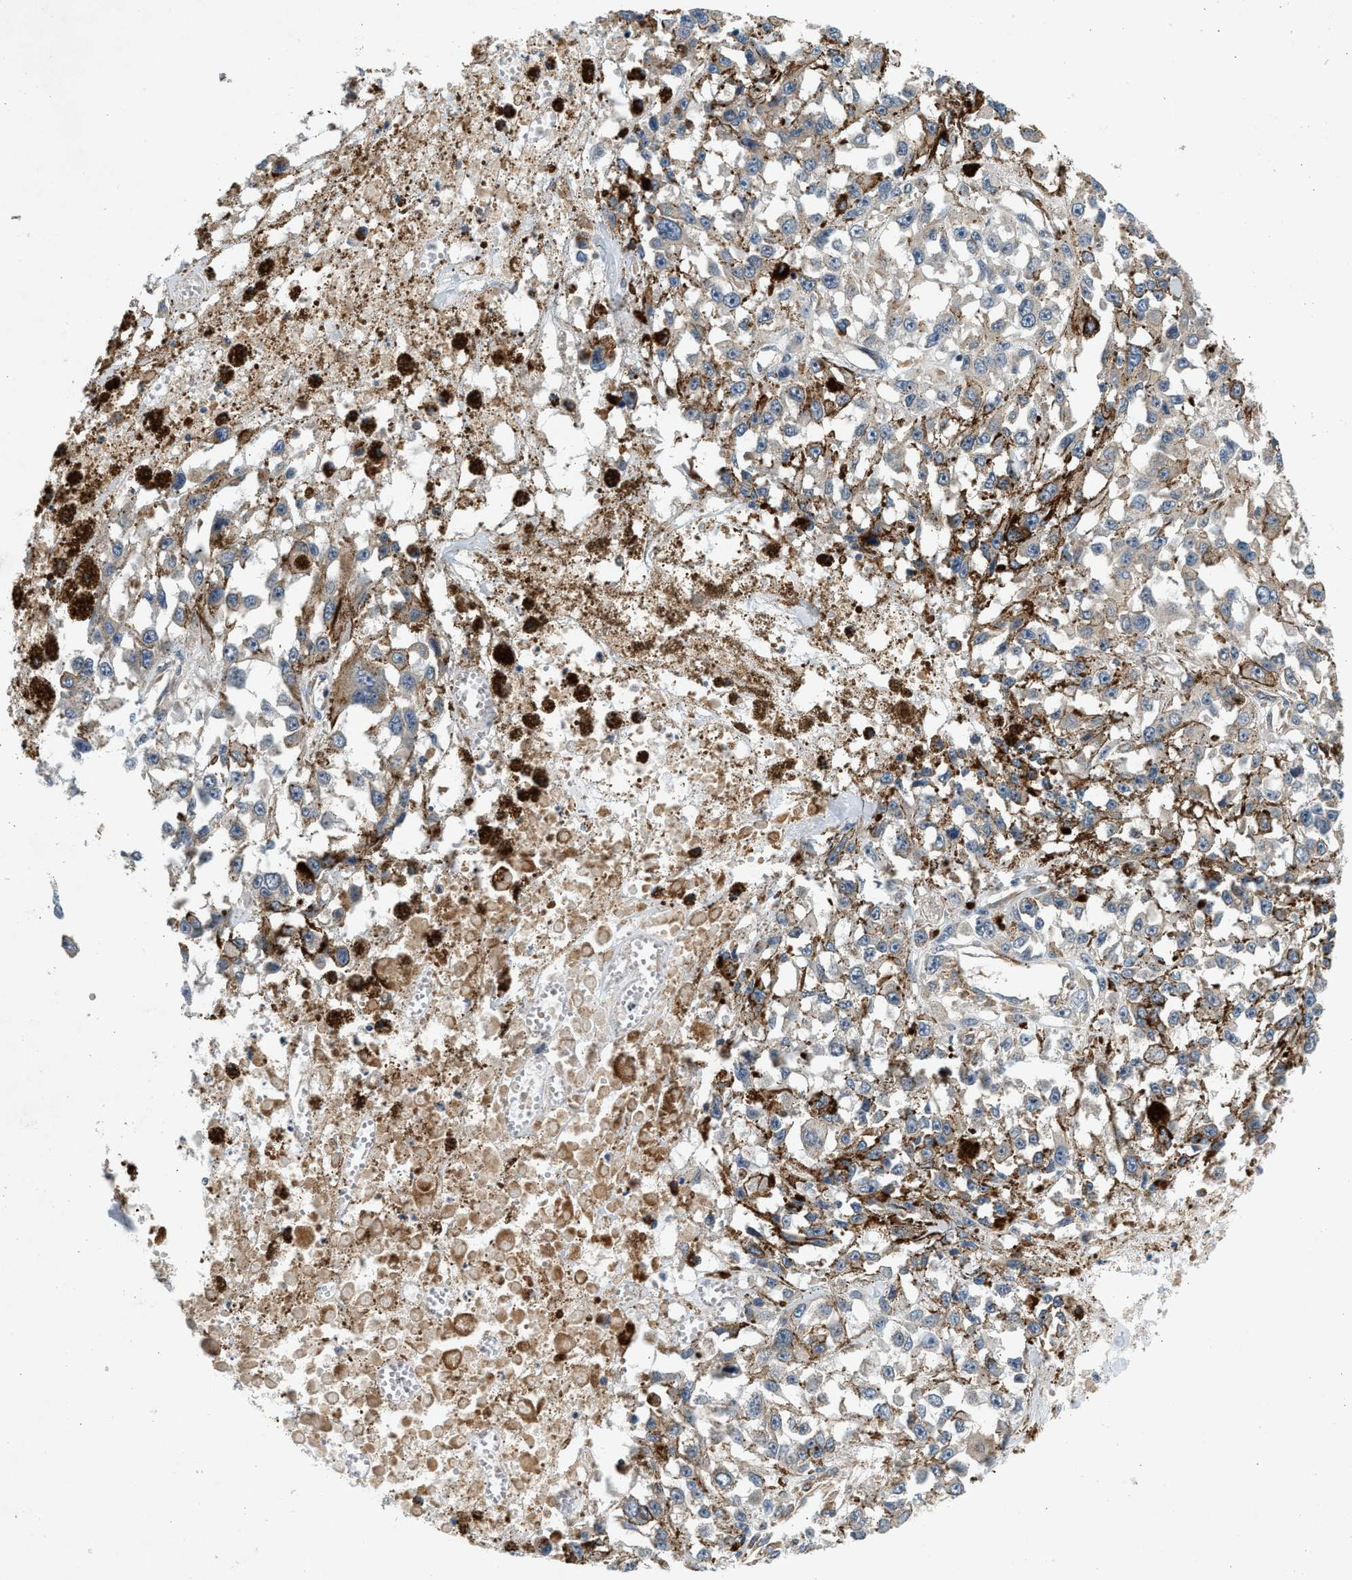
{"staining": {"intensity": "weak", "quantity": "<25%", "location": "cytoplasmic/membranous"}, "tissue": "melanoma", "cell_type": "Tumor cells", "image_type": "cancer", "snomed": [{"axis": "morphology", "description": "Malignant melanoma, Metastatic site"}, {"axis": "topography", "description": "Lymph node"}], "caption": "IHC histopathology image of neoplastic tissue: human melanoma stained with DAB (3,3'-diaminobenzidine) displays no significant protein expression in tumor cells. Nuclei are stained in blue.", "gene": "KDELR2", "patient": {"sex": "male", "age": 59}}